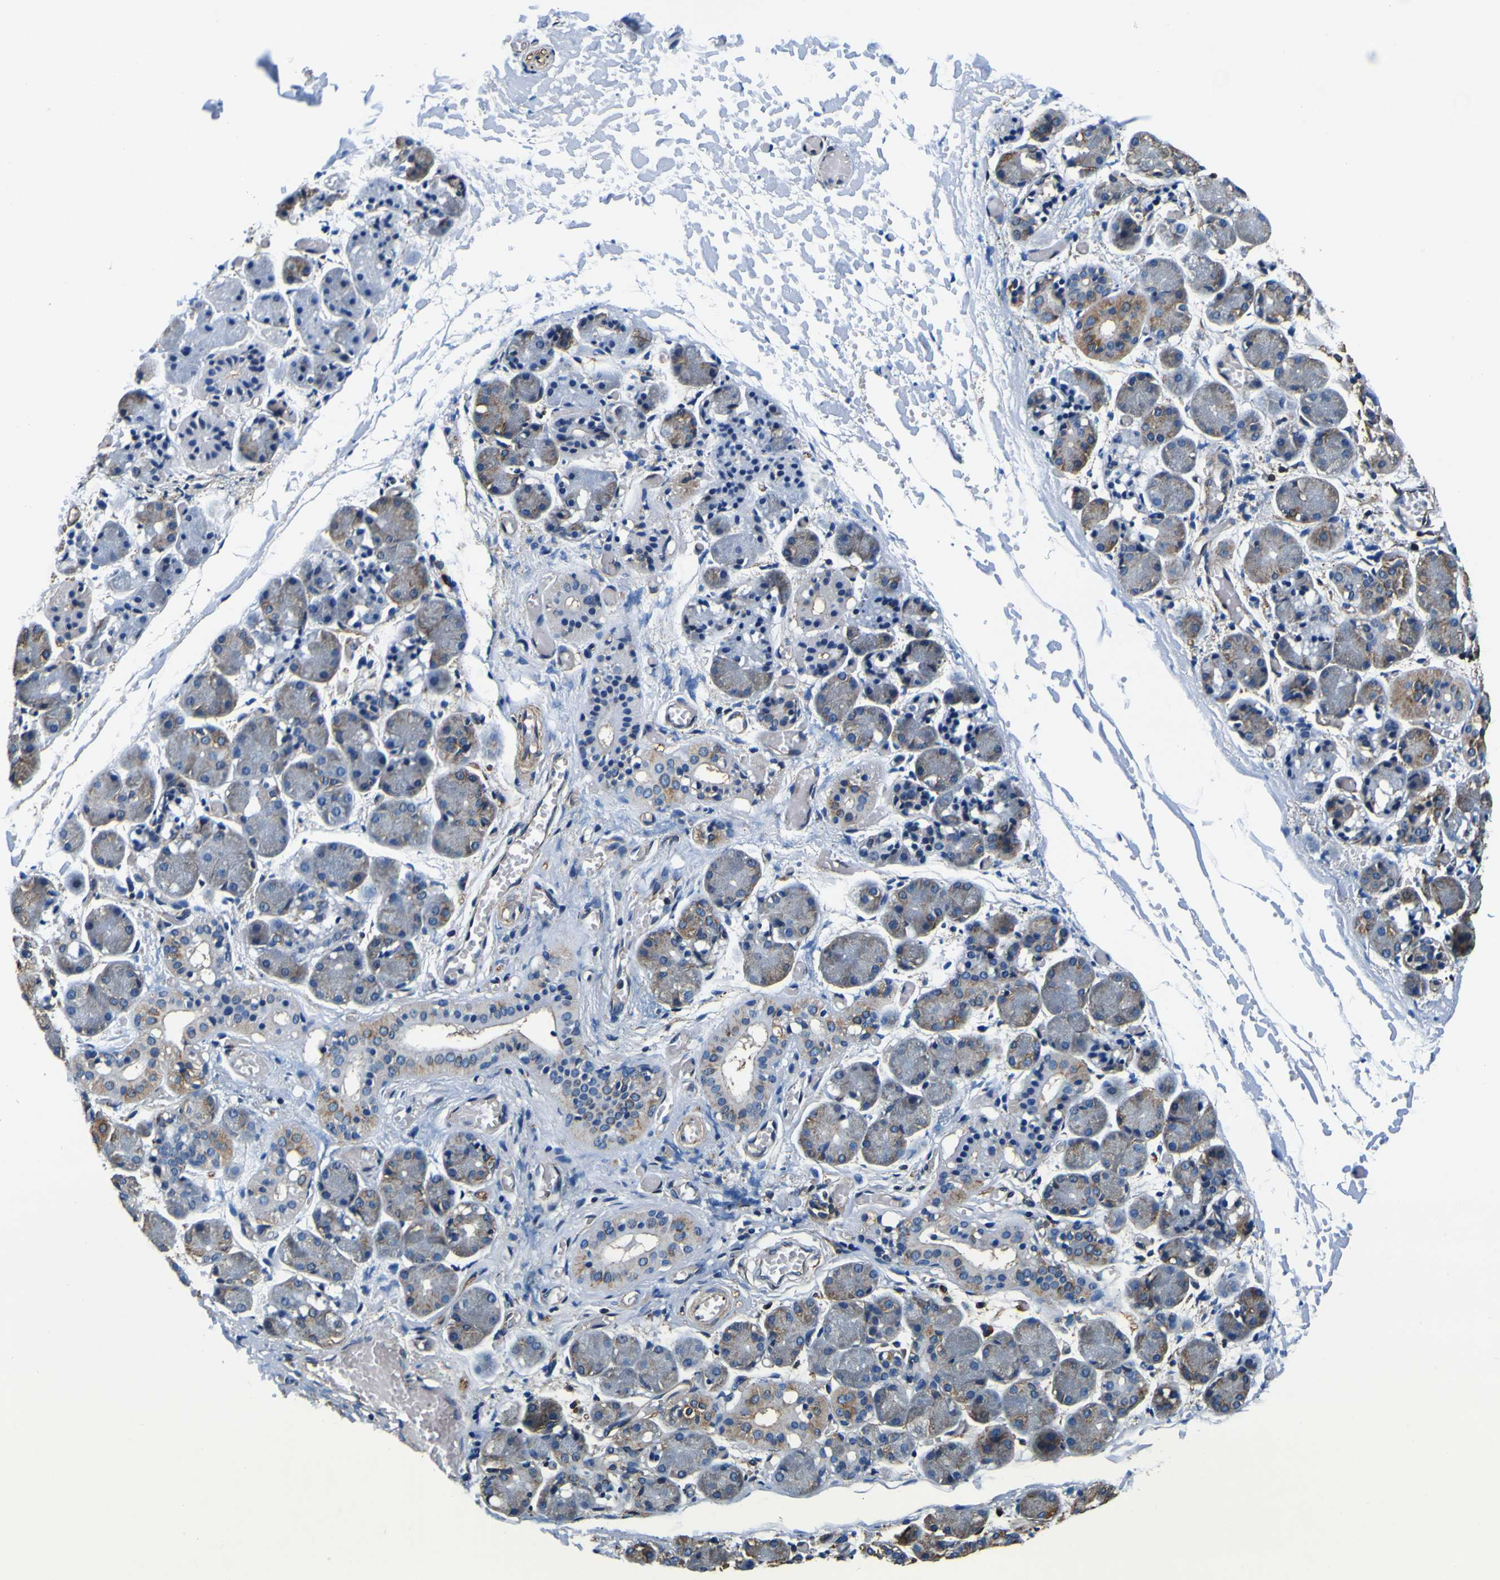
{"staining": {"intensity": "weak", "quantity": ">75%", "location": "cytoplasmic/membranous"}, "tissue": "salivary gland", "cell_type": "Glandular cells", "image_type": "normal", "snomed": [{"axis": "morphology", "description": "Normal tissue, NOS"}, {"axis": "topography", "description": "Salivary gland"}], "caption": "Protein expression by immunohistochemistry (IHC) displays weak cytoplasmic/membranous positivity in about >75% of glandular cells in normal salivary gland. Immunohistochemistry stains the protein in brown and the nuclei are stained blue.", "gene": "TUBA1B", "patient": {"sex": "female", "age": 24}}